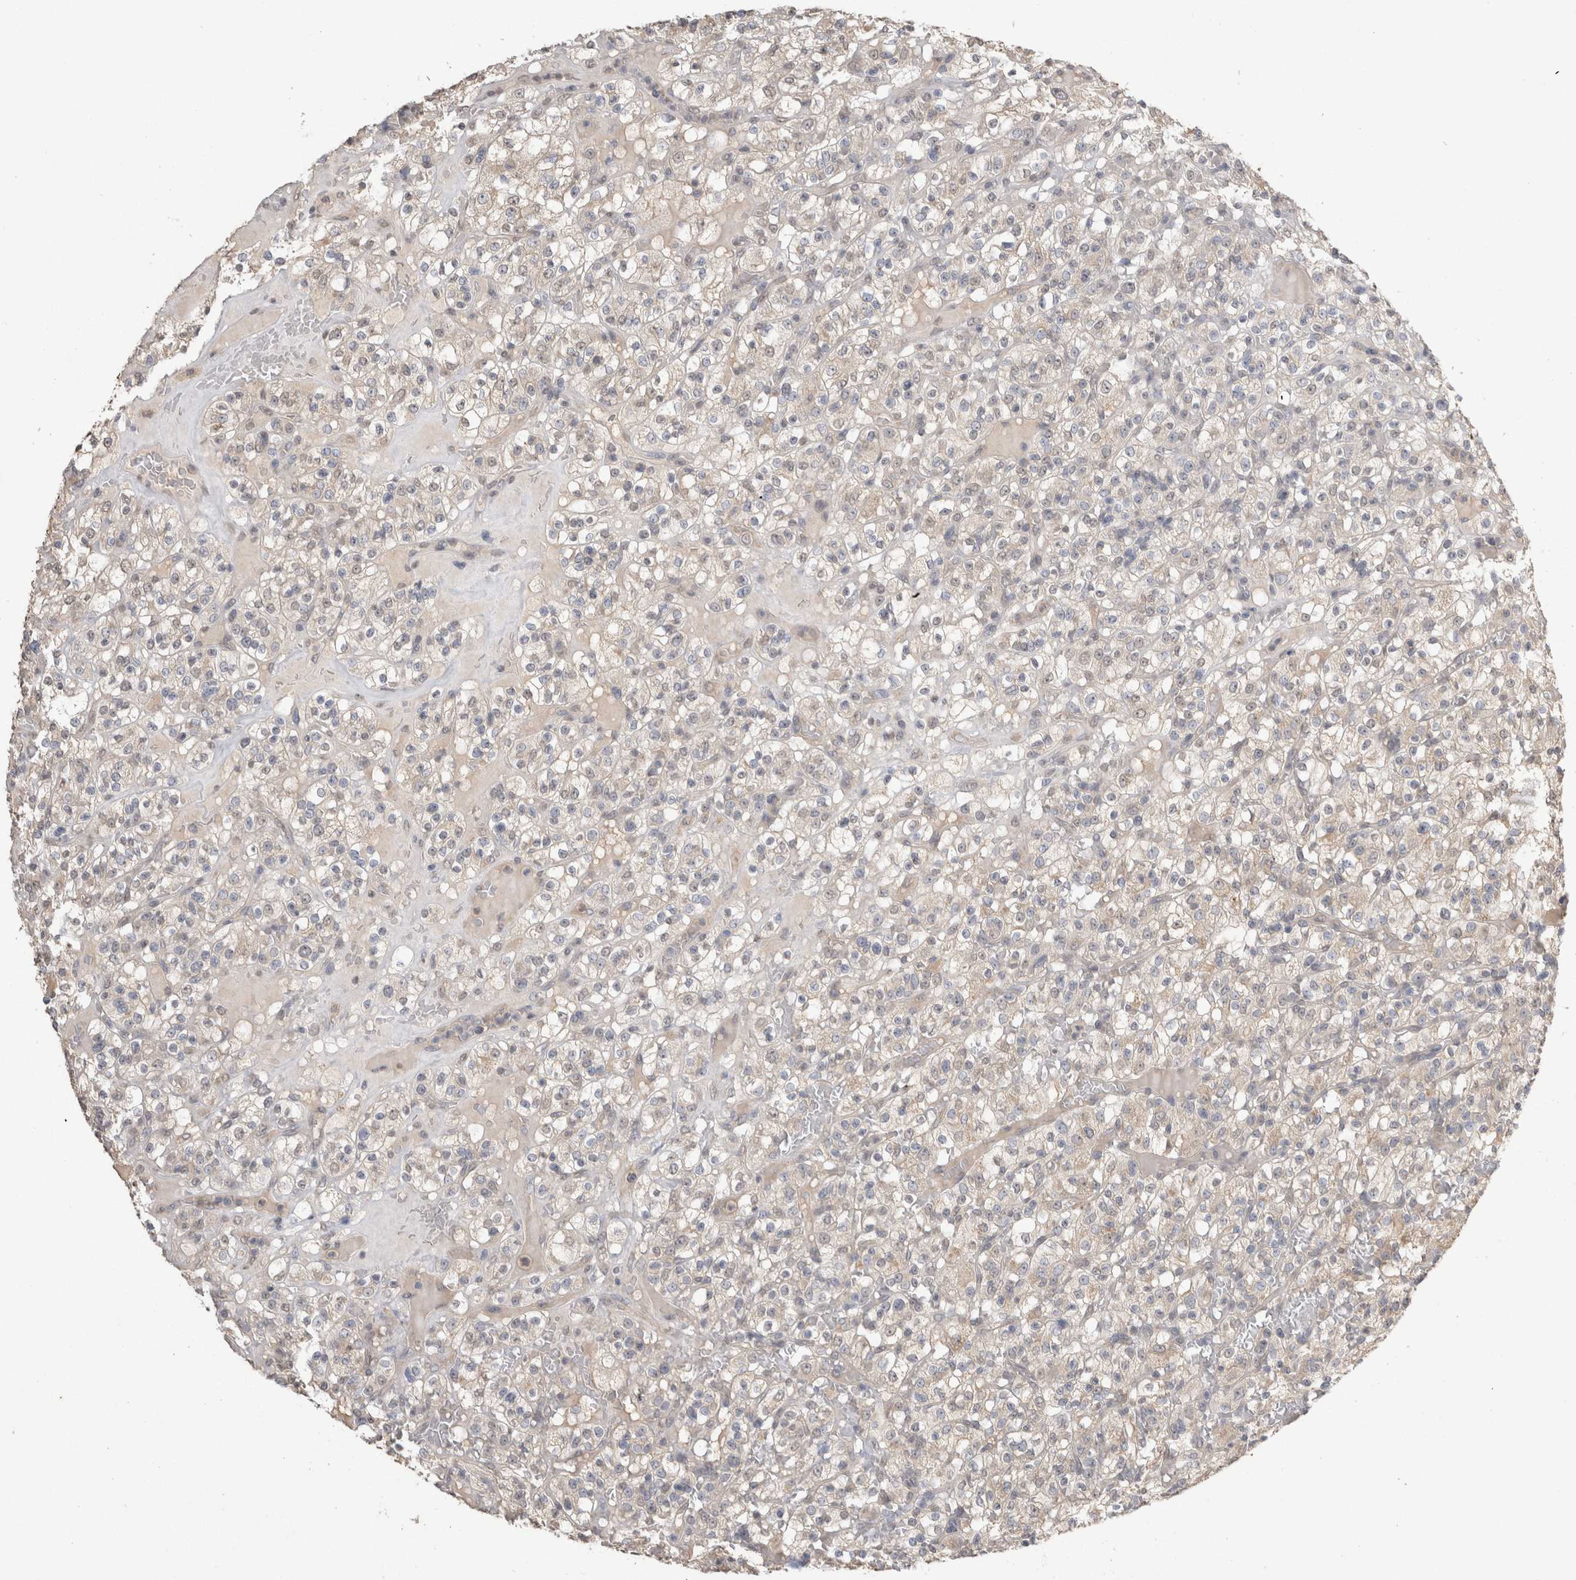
{"staining": {"intensity": "weak", "quantity": "<25%", "location": "cytoplasmic/membranous"}, "tissue": "renal cancer", "cell_type": "Tumor cells", "image_type": "cancer", "snomed": [{"axis": "morphology", "description": "Normal tissue, NOS"}, {"axis": "morphology", "description": "Adenocarcinoma, NOS"}, {"axis": "topography", "description": "Kidney"}], "caption": "IHC micrograph of human renal cancer (adenocarcinoma) stained for a protein (brown), which shows no positivity in tumor cells.", "gene": "NAALADL2", "patient": {"sex": "female", "age": 72}}